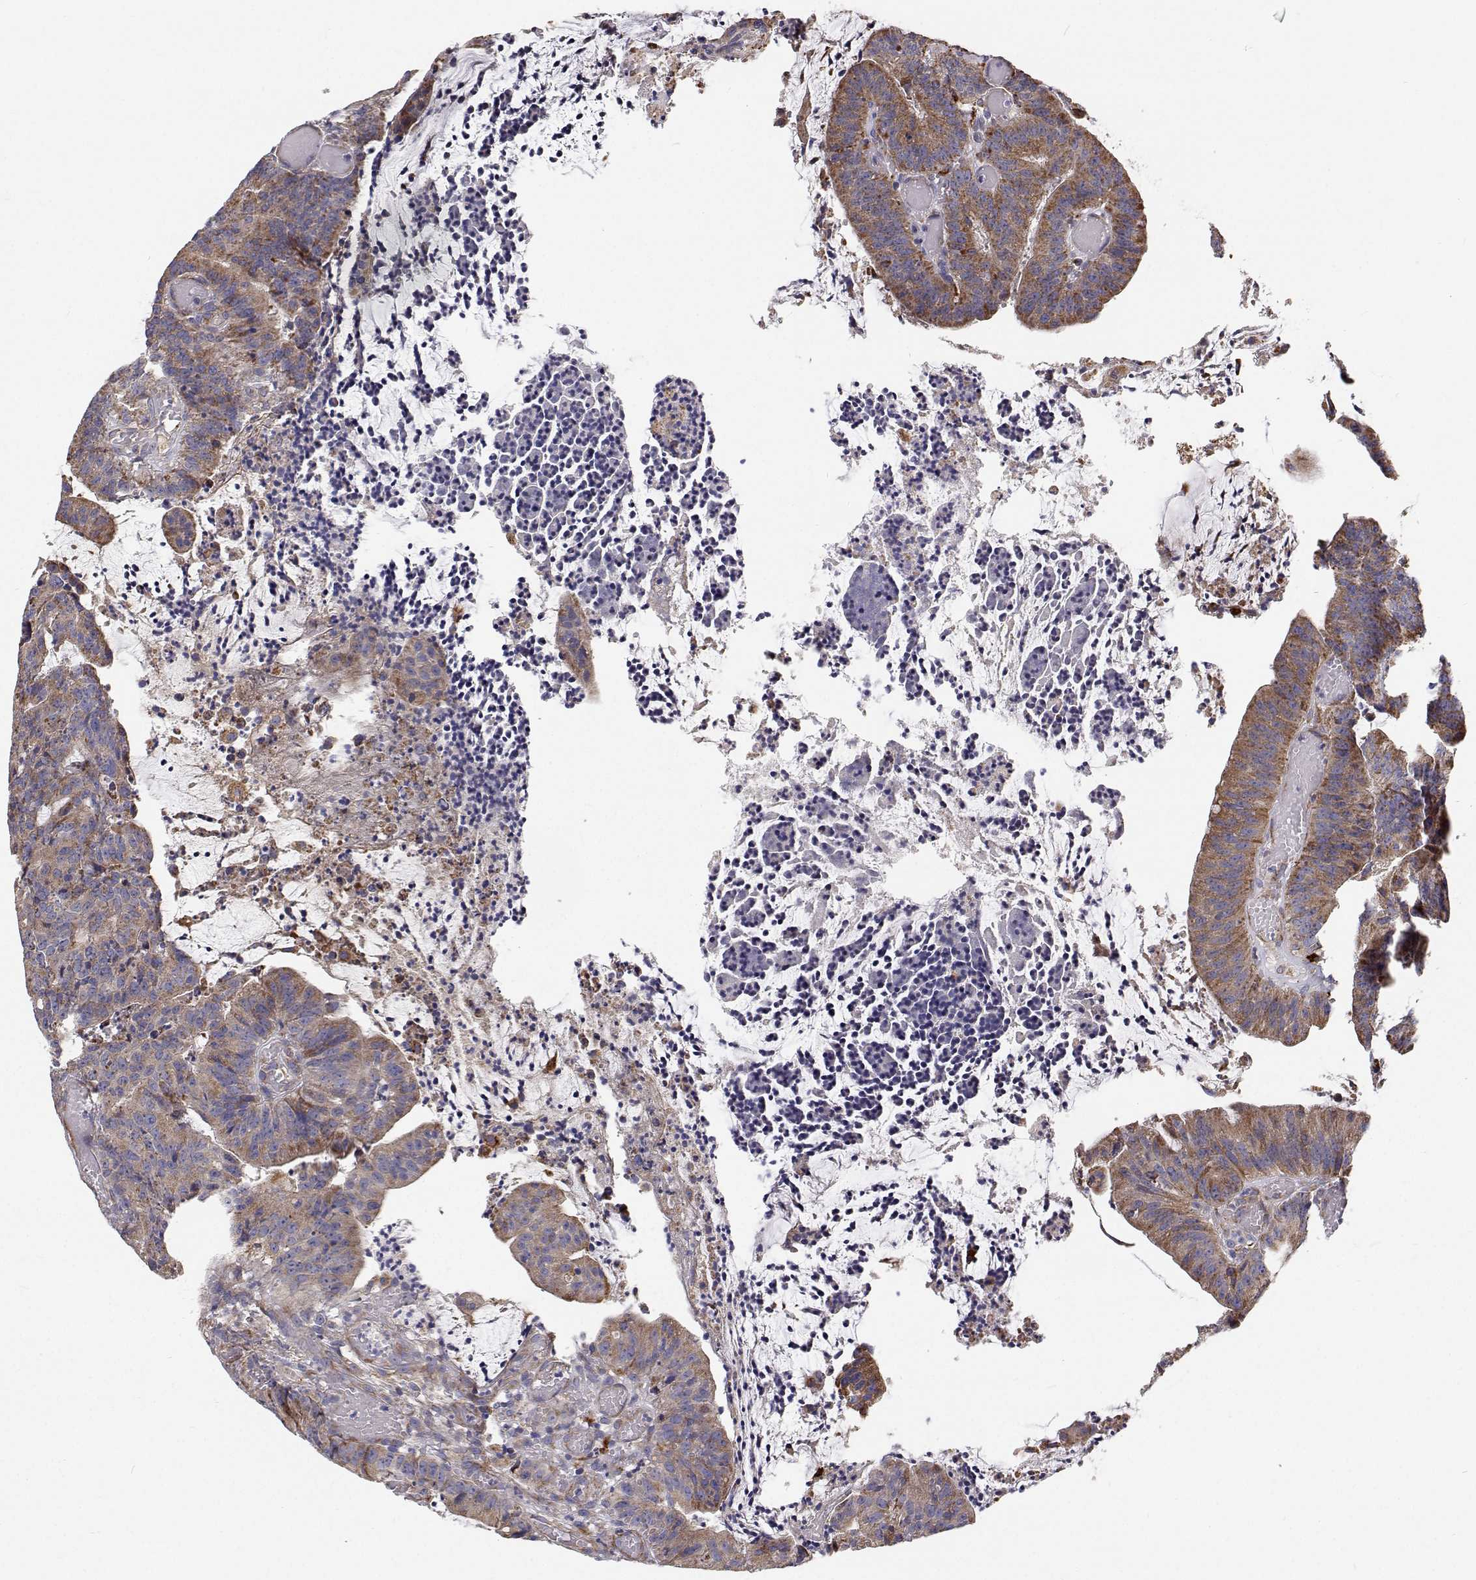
{"staining": {"intensity": "moderate", "quantity": ">75%", "location": "cytoplasmic/membranous"}, "tissue": "colorectal cancer", "cell_type": "Tumor cells", "image_type": "cancer", "snomed": [{"axis": "morphology", "description": "Adenocarcinoma, NOS"}, {"axis": "topography", "description": "Colon"}], "caption": "Human adenocarcinoma (colorectal) stained with a brown dye shows moderate cytoplasmic/membranous positive positivity in approximately >75% of tumor cells.", "gene": "SPICE1", "patient": {"sex": "female", "age": 78}}